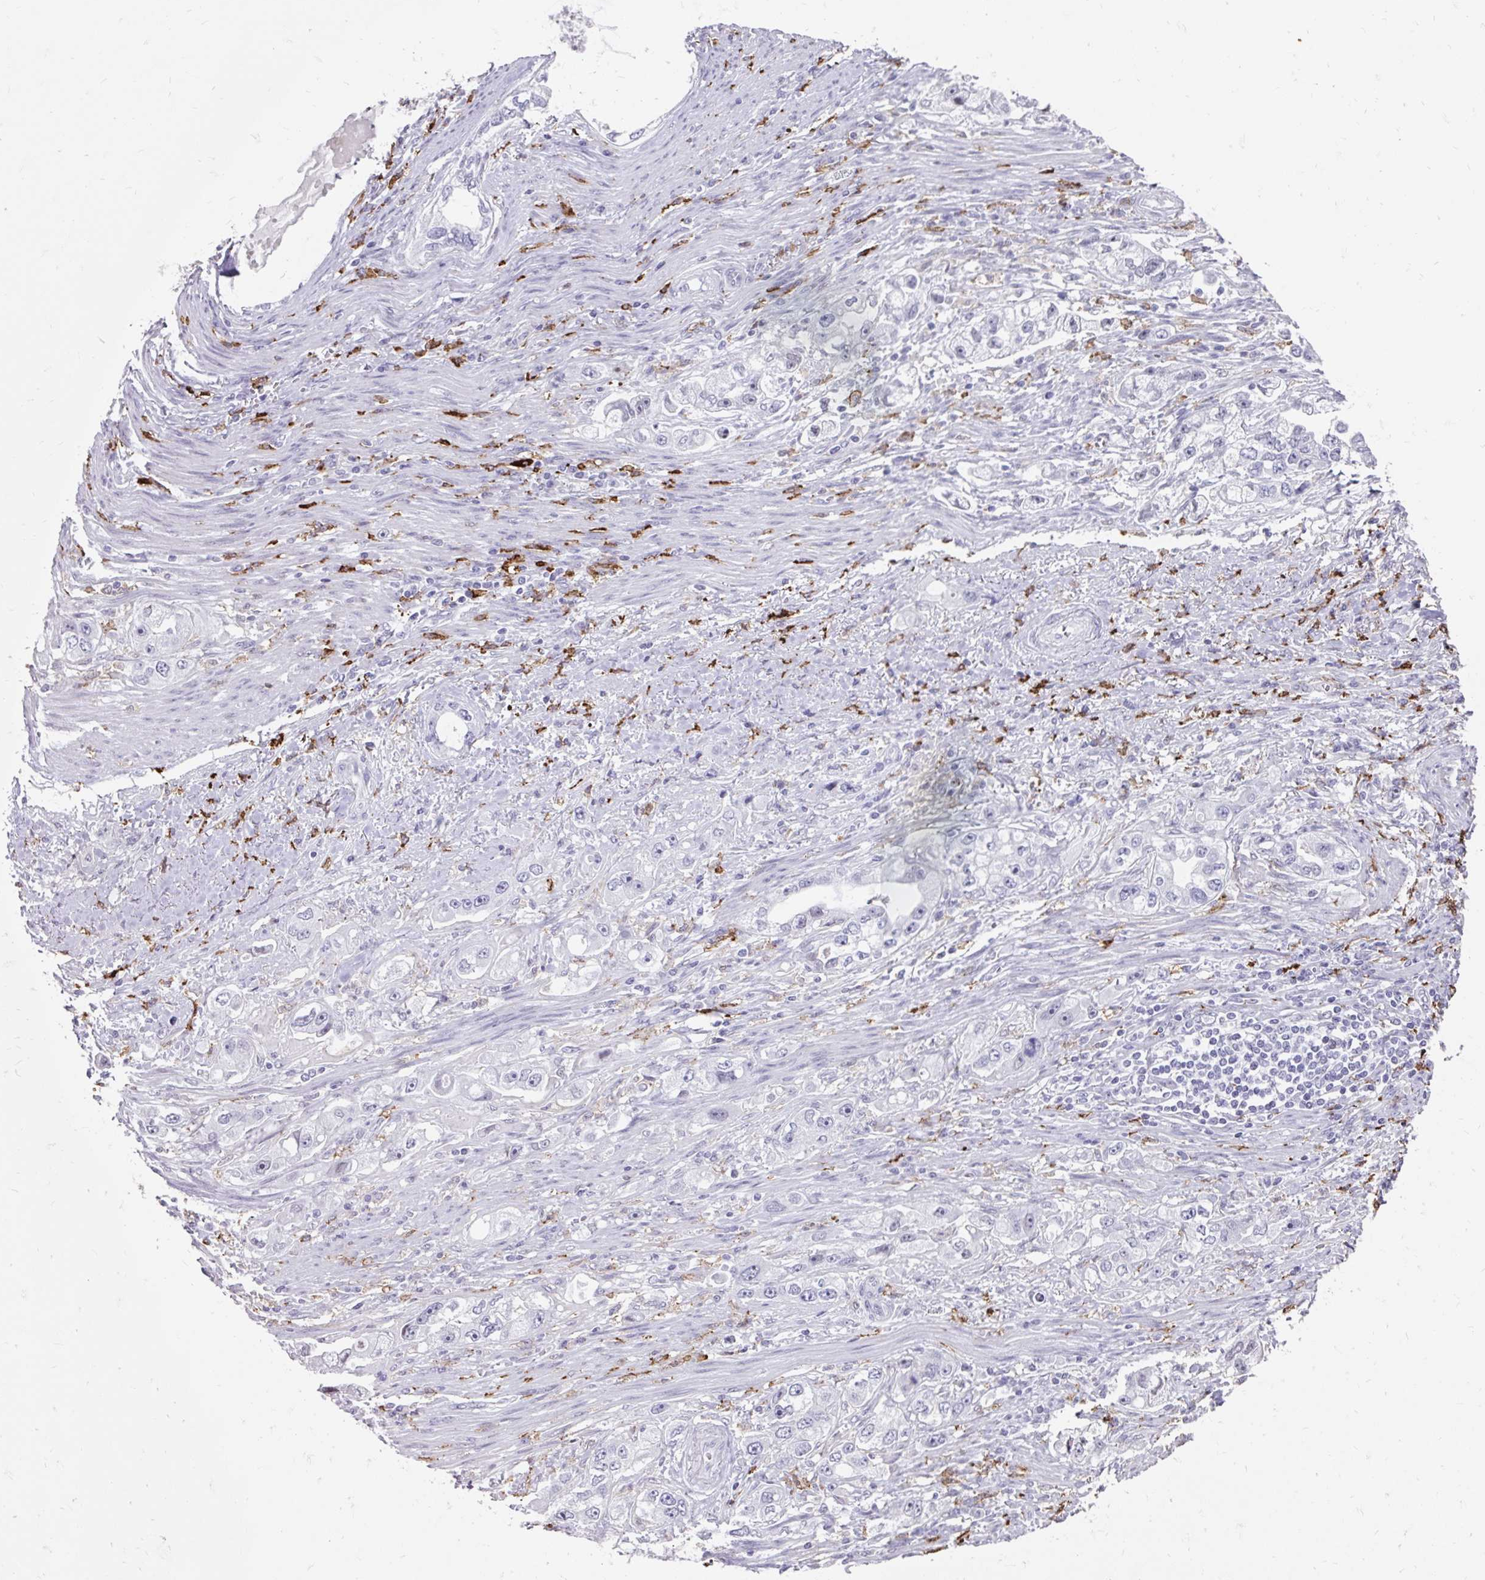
{"staining": {"intensity": "negative", "quantity": "none", "location": "none"}, "tissue": "stomach cancer", "cell_type": "Tumor cells", "image_type": "cancer", "snomed": [{"axis": "morphology", "description": "Adenocarcinoma, NOS"}, {"axis": "topography", "description": "Stomach, lower"}], "caption": "Stomach adenocarcinoma was stained to show a protein in brown. There is no significant expression in tumor cells. (DAB immunohistochemistry visualized using brightfield microscopy, high magnification).", "gene": "CD163", "patient": {"sex": "female", "age": 93}}